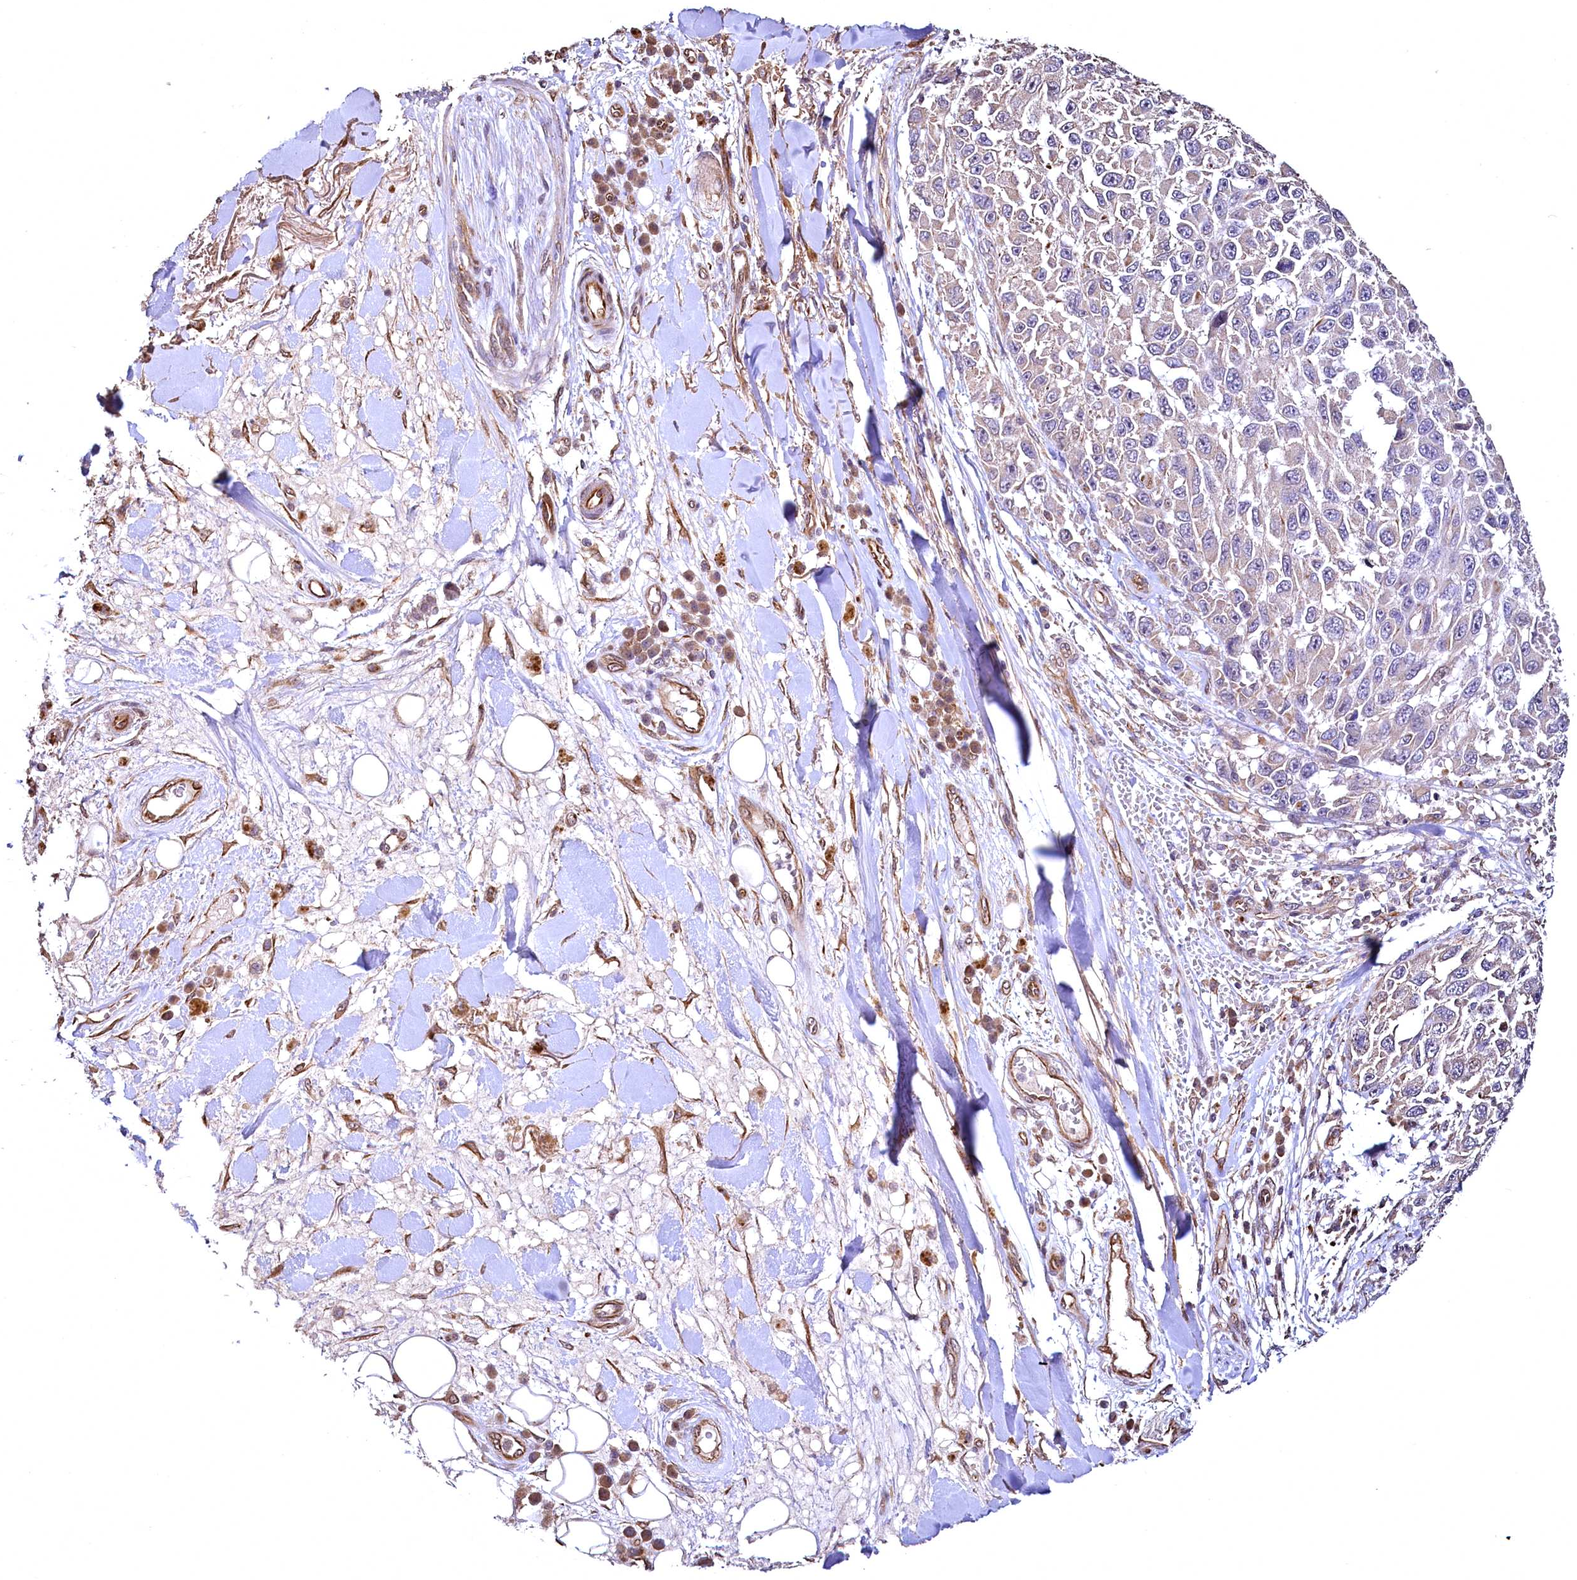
{"staining": {"intensity": "weak", "quantity": "25%-75%", "location": "cytoplasmic/membranous"}, "tissue": "melanoma", "cell_type": "Tumor cells", "image_type": "cancer", "snomed": [{"axis": "morphology", "description": "Normal tissue, NOS"}, {"axis": "morphology", "description": "Malignant melanoma, NOS"}, {"axis": "topography", "description": "Skin"}], "caption": "There is low levels of weak cytoplasmic/membranous staining in tumor cells of melanoma, as demonstrated by immunohistochemical staining (brown color).", "gene": "TBCEL", "patient": {"sex": "female", "age": 96}}